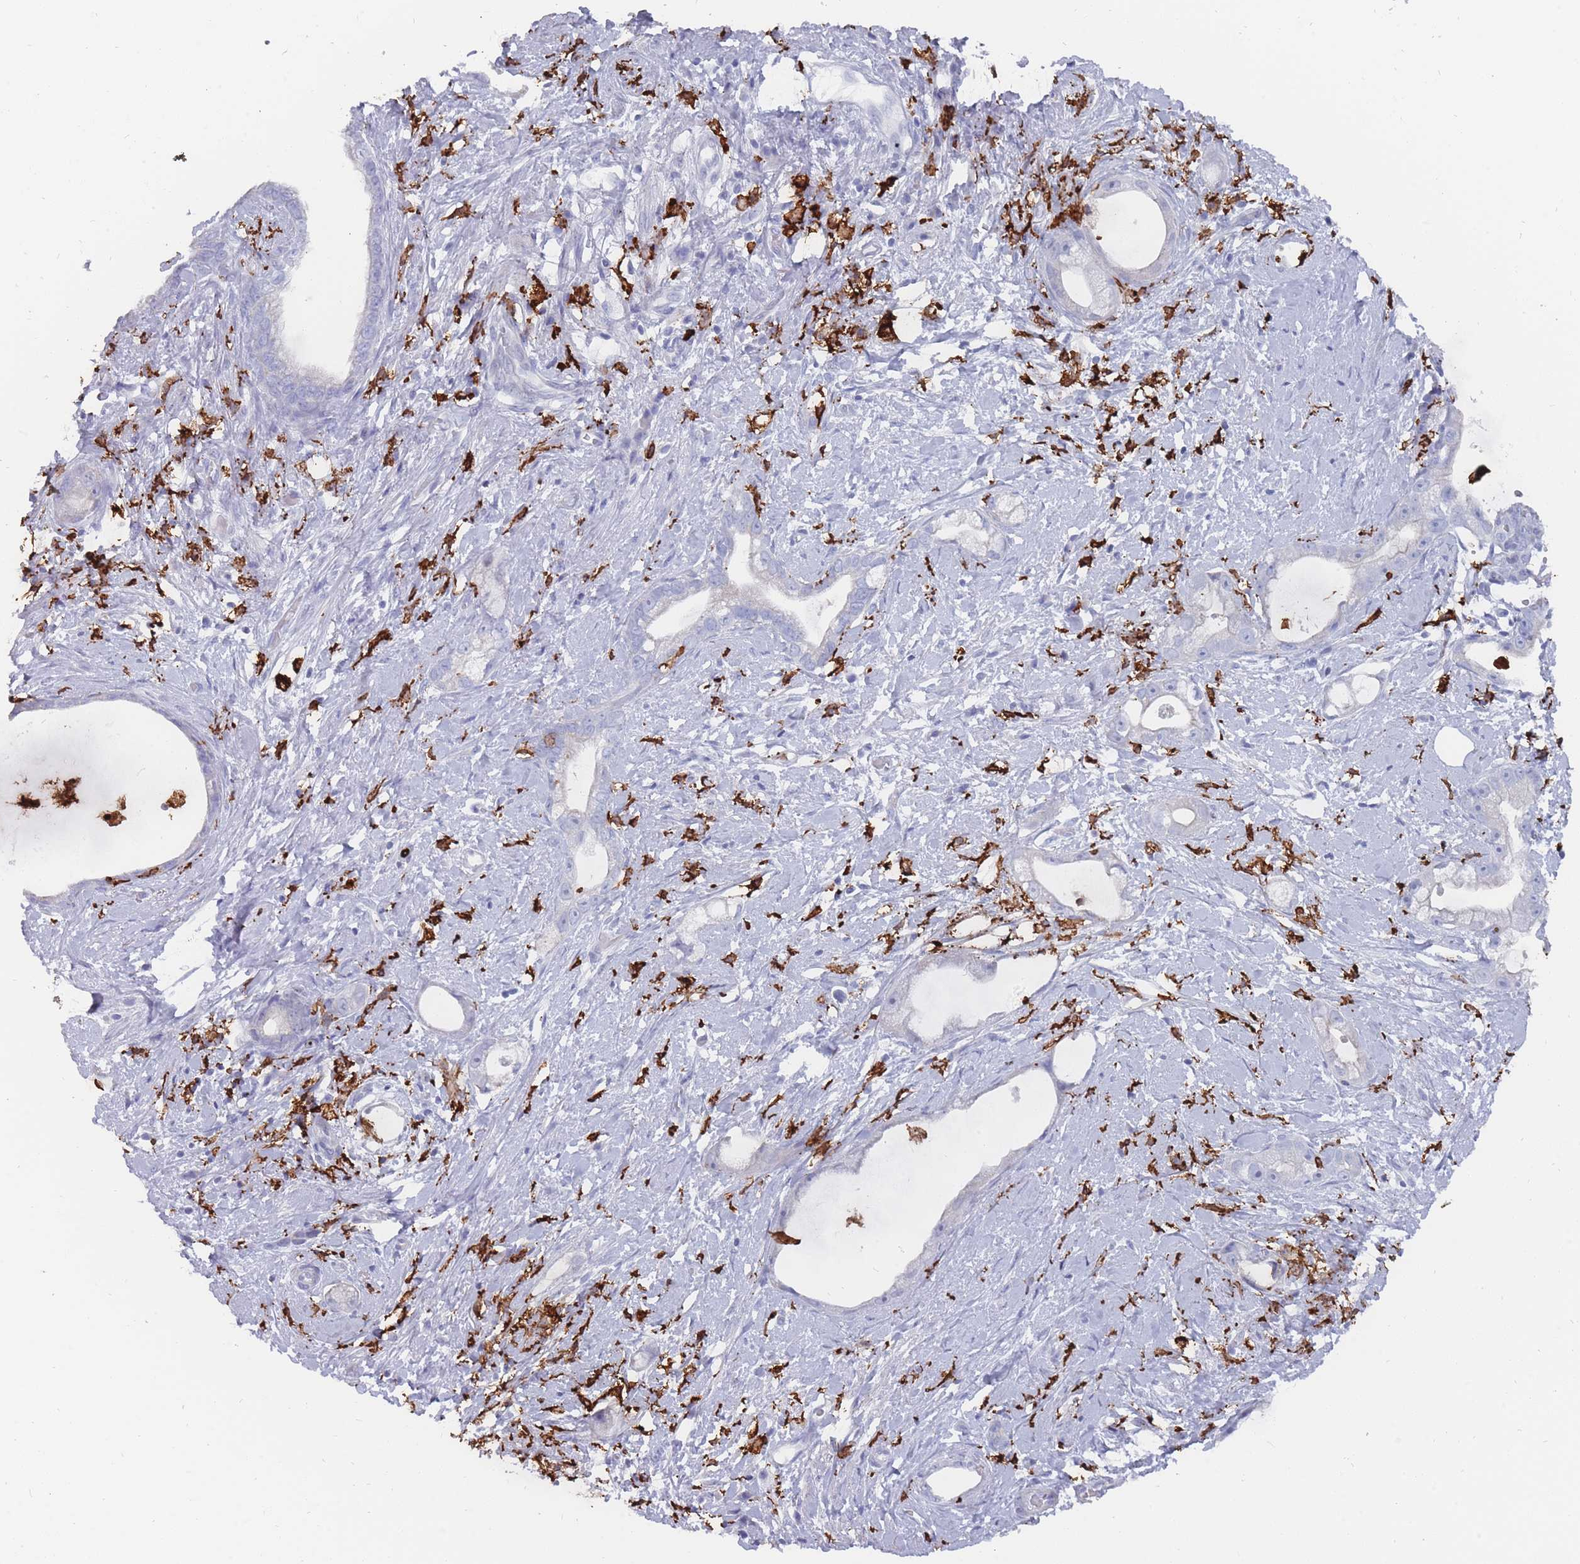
{"staining": {"intensity": "negative", "quantity": "none", "location": "none"}, "tissue": "stomach cancer", "cell_type": "Tumor cells", "image_type": "cancer", "snomed": [{"axis": "morphology", "description": "Adenocarcinoma, NOS"}, {"axis": "topography", "description": "Stomach"}], "caption": "Tumor cells are negative for protein expression in human stomach cancer.", "gene": "AIF1", "patient": {"sex": "male", "age": 55}}